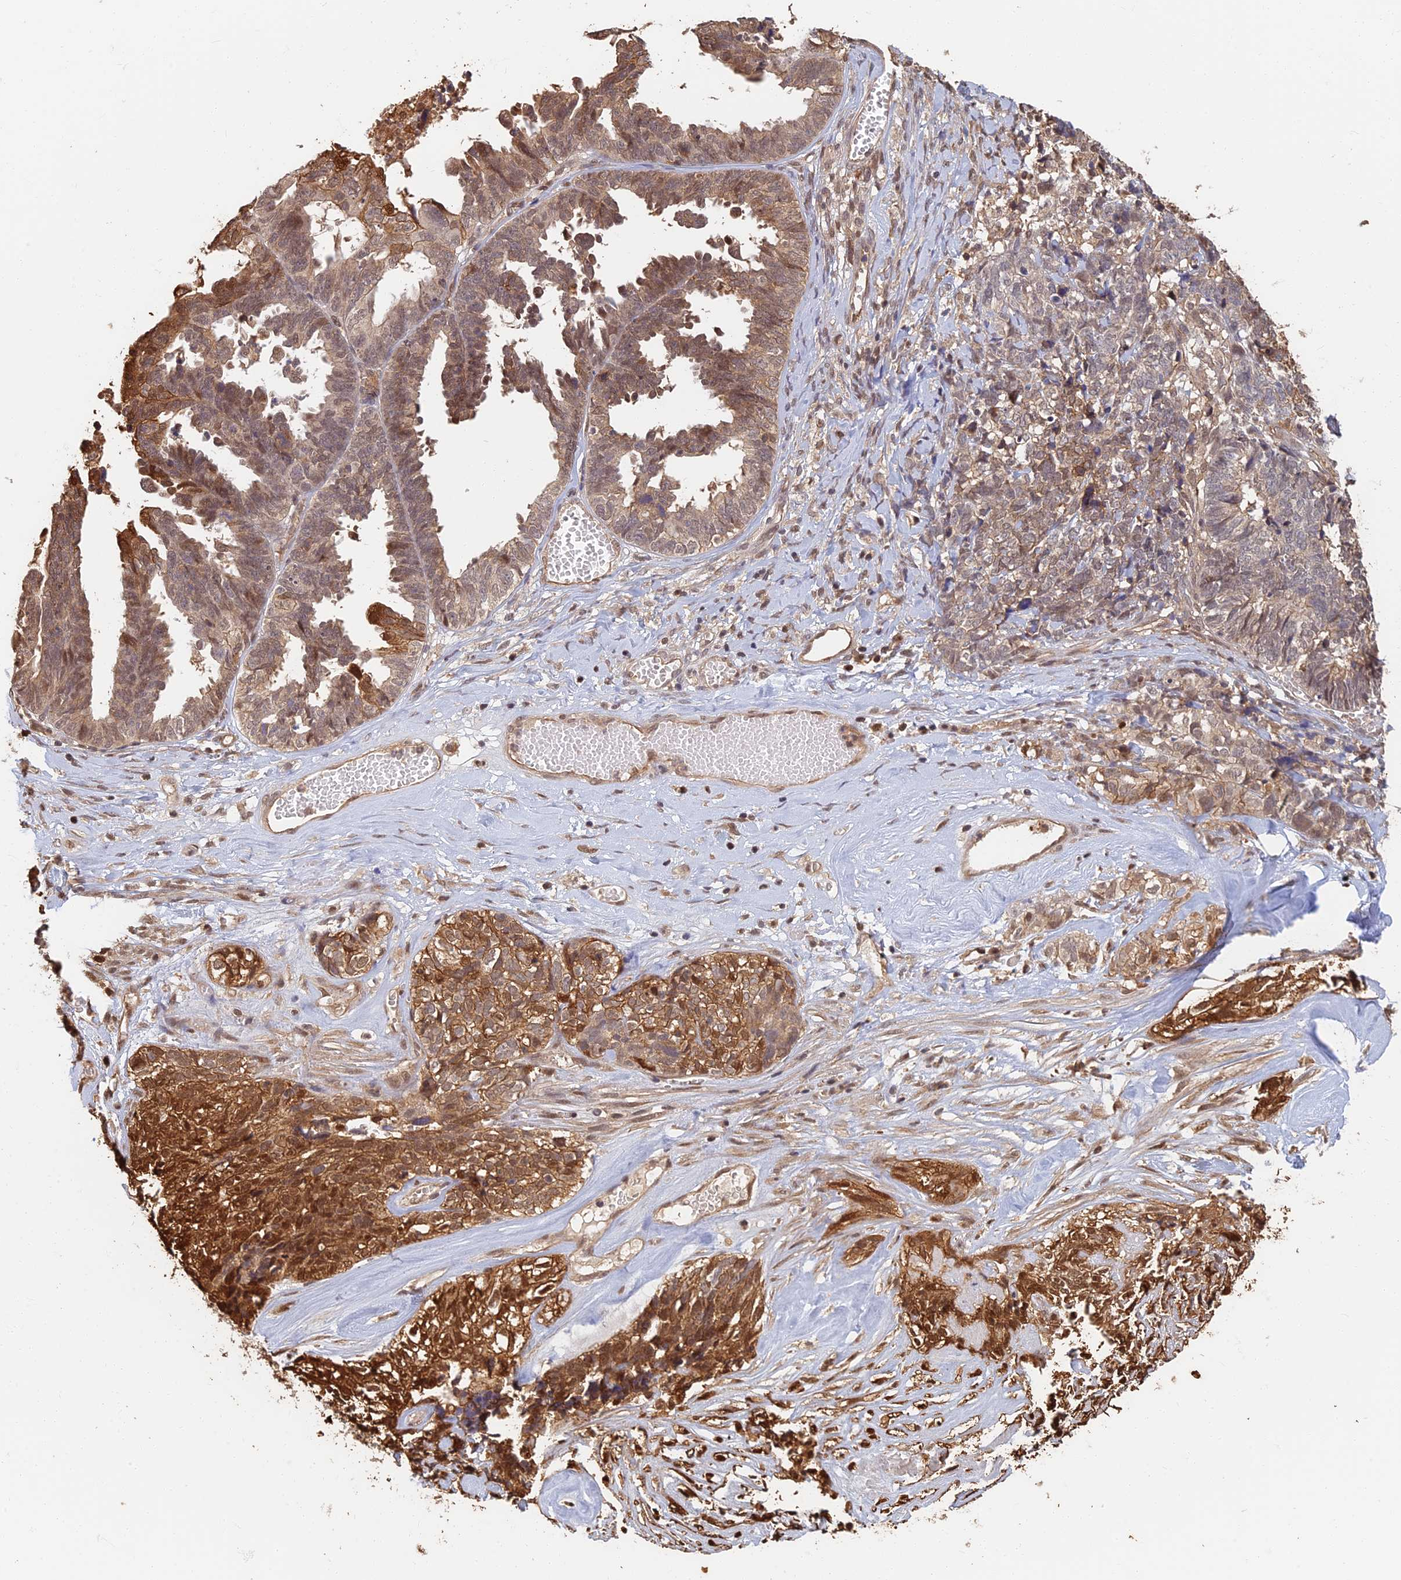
{"staining": {"intensity": "strong", "quantity": ">75%", "location": "cytoplasmic/membranous,nuclear"}, "tissue": "ovarian cancer", "cell_type": "Tumor cells", "image_type": "cancer", "snomed": [{"axis": "morphology", "description": "Cystadenocarcinoma, serous, NOS"}, {"axis": "topography", "description": "Ovary"}], "caption": "Ovarian cancer (serous cystadenocarcinoma) stained with immunohistochemistry (IHC) shows strong cytoplasmic/membranous and nuclear positivity in approximately >75% of tumor cells.", "gene": "LRRN3", "patient": {"sex": "female", "age": 79}}